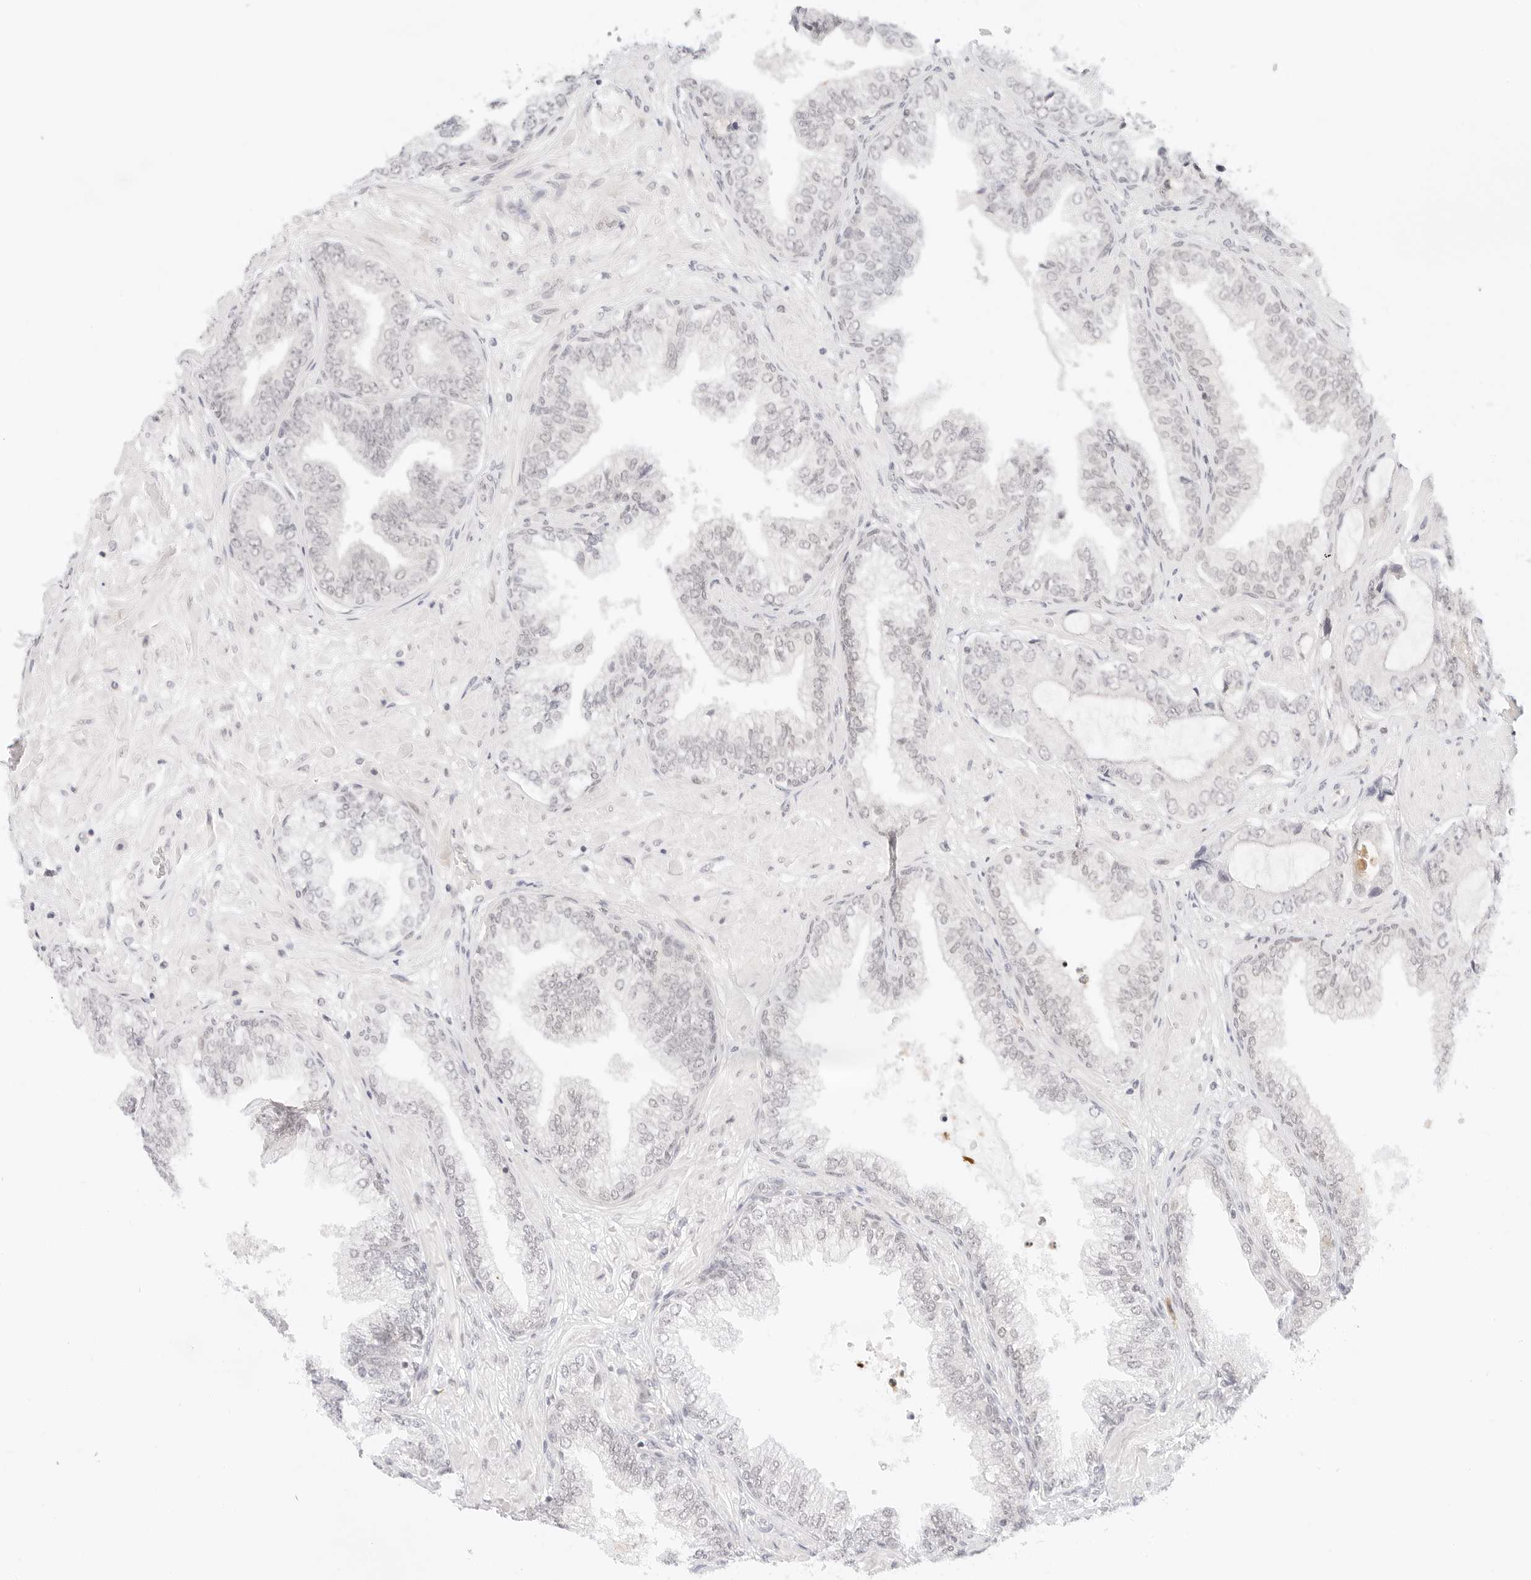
{"staining": {"intensity": "negative", "quantity": "none", "location": "none"}, "tissue": "prostate cancer", "cell_type": "Tumor cells", "image_type": "cancer", "snomed": [{"axis": "morphology", "description": "Adenocarcinoma, High grade"}, {"axis": "topography", "description": "Prostate"}], "caption": "Immunohistochemical staining of prostate high-grade adenocarcinoma reveals no significant staining in tumor cells.", "gene": "POLR3C", "patient": {"sex": "male", "age": 59}}